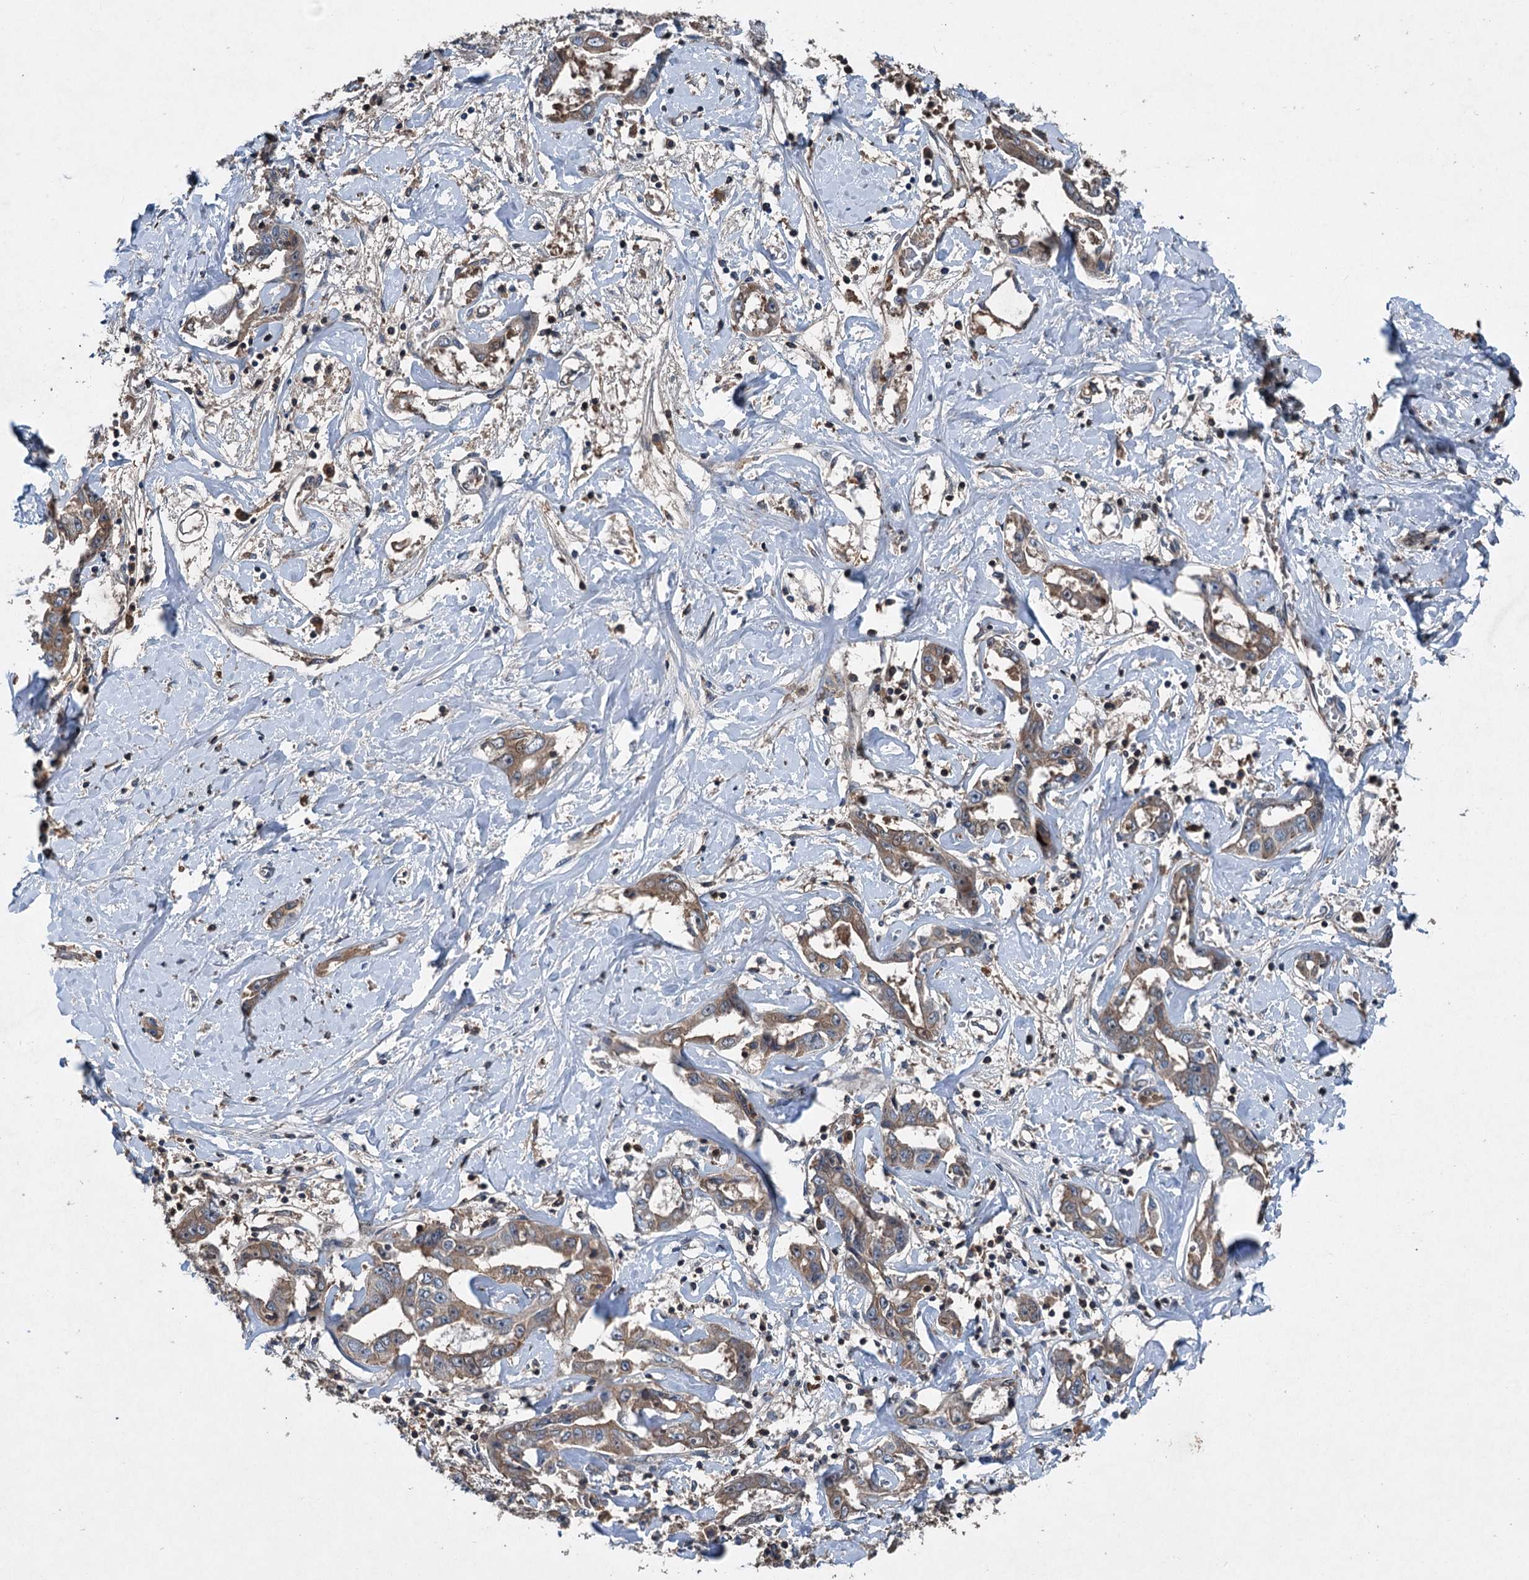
{"staining": {"intensity": "weak", "quantity": "25%-75%", "location": "cytoplasmic/membranous"}, "tissue": "liver cancer", "cell_type": "Tumor cells", "image_type": "cancer", "snomed": [{"axis": "morphology", "description": "Cholangiocarcinoma"}, {"axis": "topography", "description": "Liver"}], "caption": "There is low levels of weak cytoplasmic/membranous expression in tumor cells of cholangiocarcinoma (liver), as demonstrated by immunohistochemical staining (brown color).", "gene": "TAPBPL", "patient": {"sex": "male", "age": 59}}